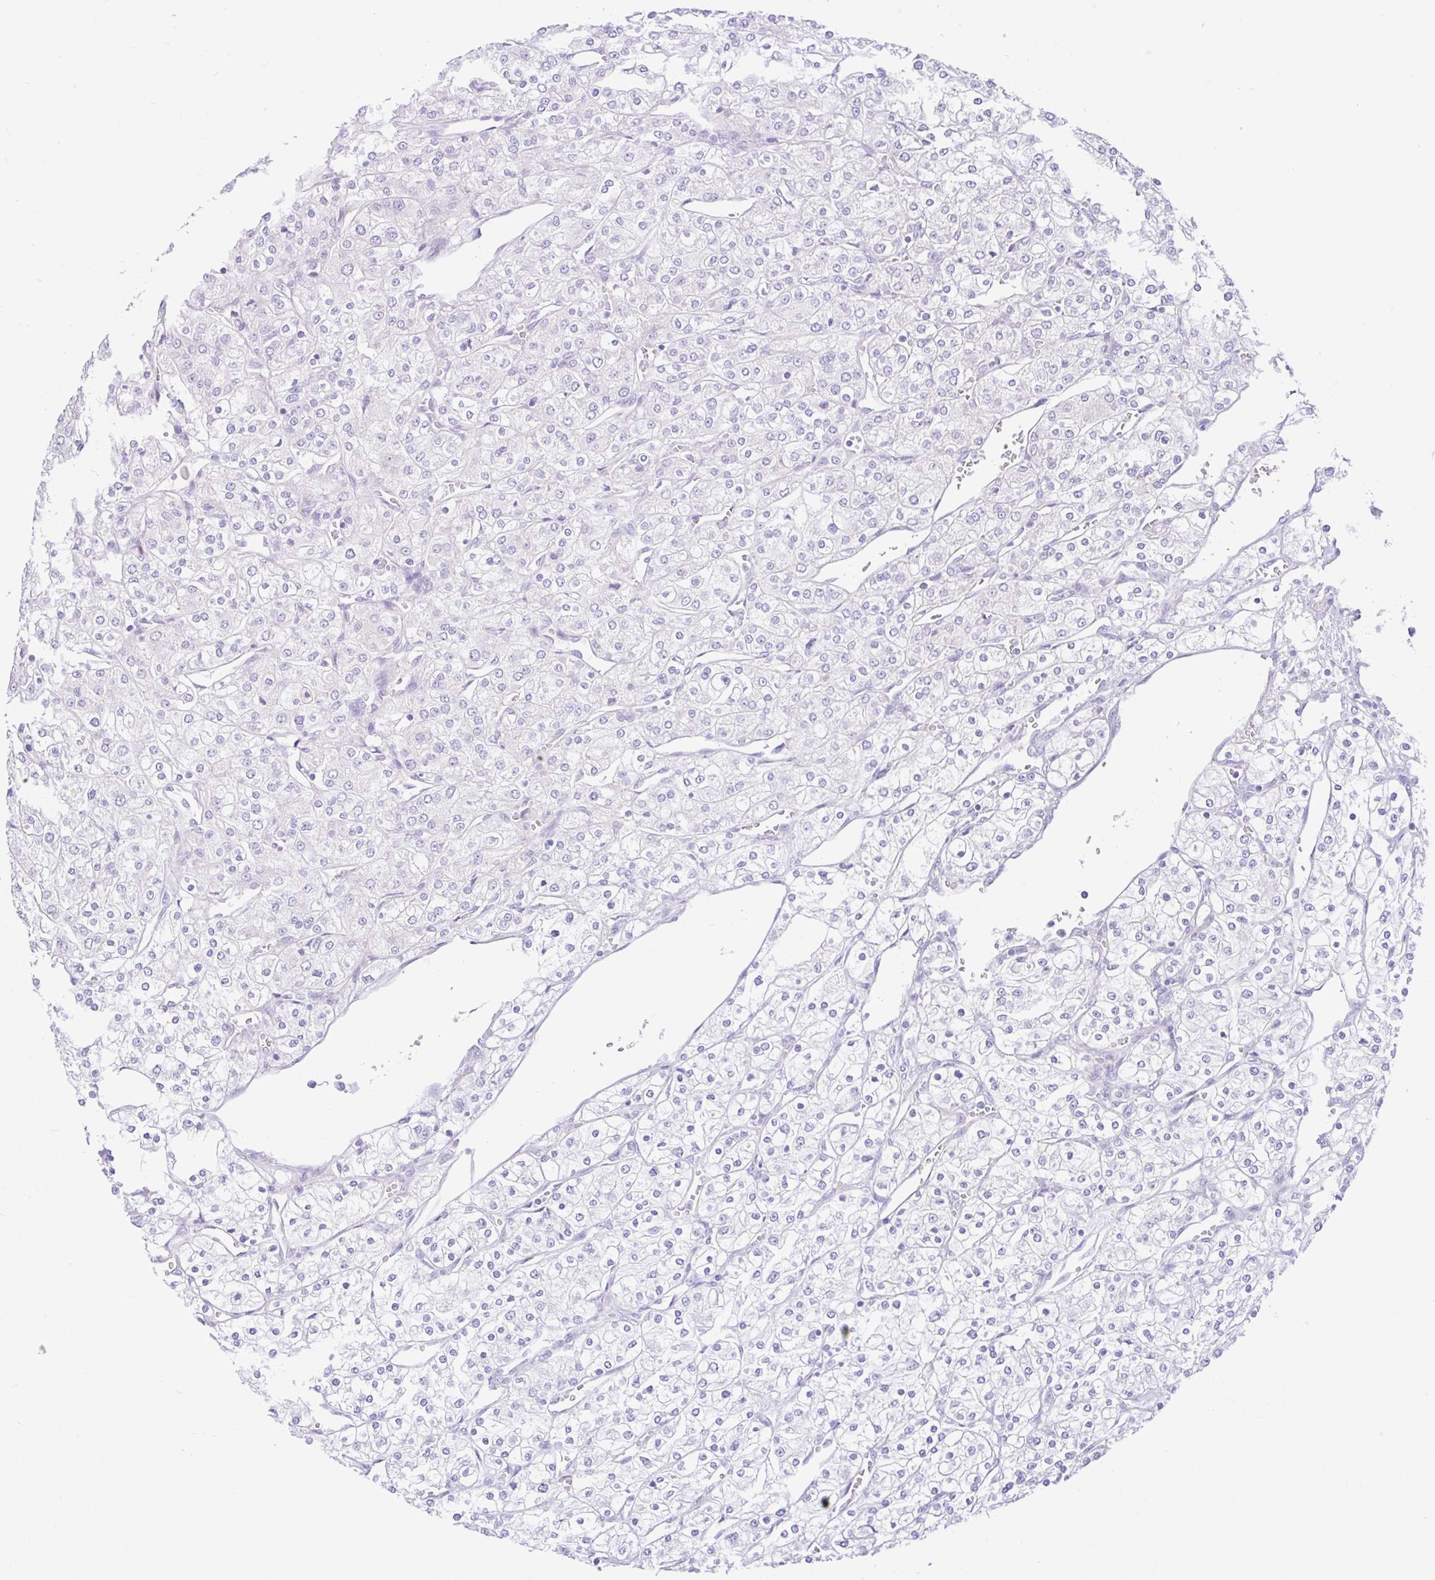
{"staining": {"intensity": "negative", "quantity": "none", "location": "none"}, "tissue": "renal cancer", "cell_type": "Tumor cells", "image_type": "cancer", "snomed": [{"axis": "morphology", "description": "Adenocarcinoma, NOS"}, {"axis": "topography", "description": "Kidney"}], "caption": "Tumor cells are negative for protein expression in human renal adenocarcinoma.", "gene": "ZNF101", "patient": {"sex": "male", "age": 80}}